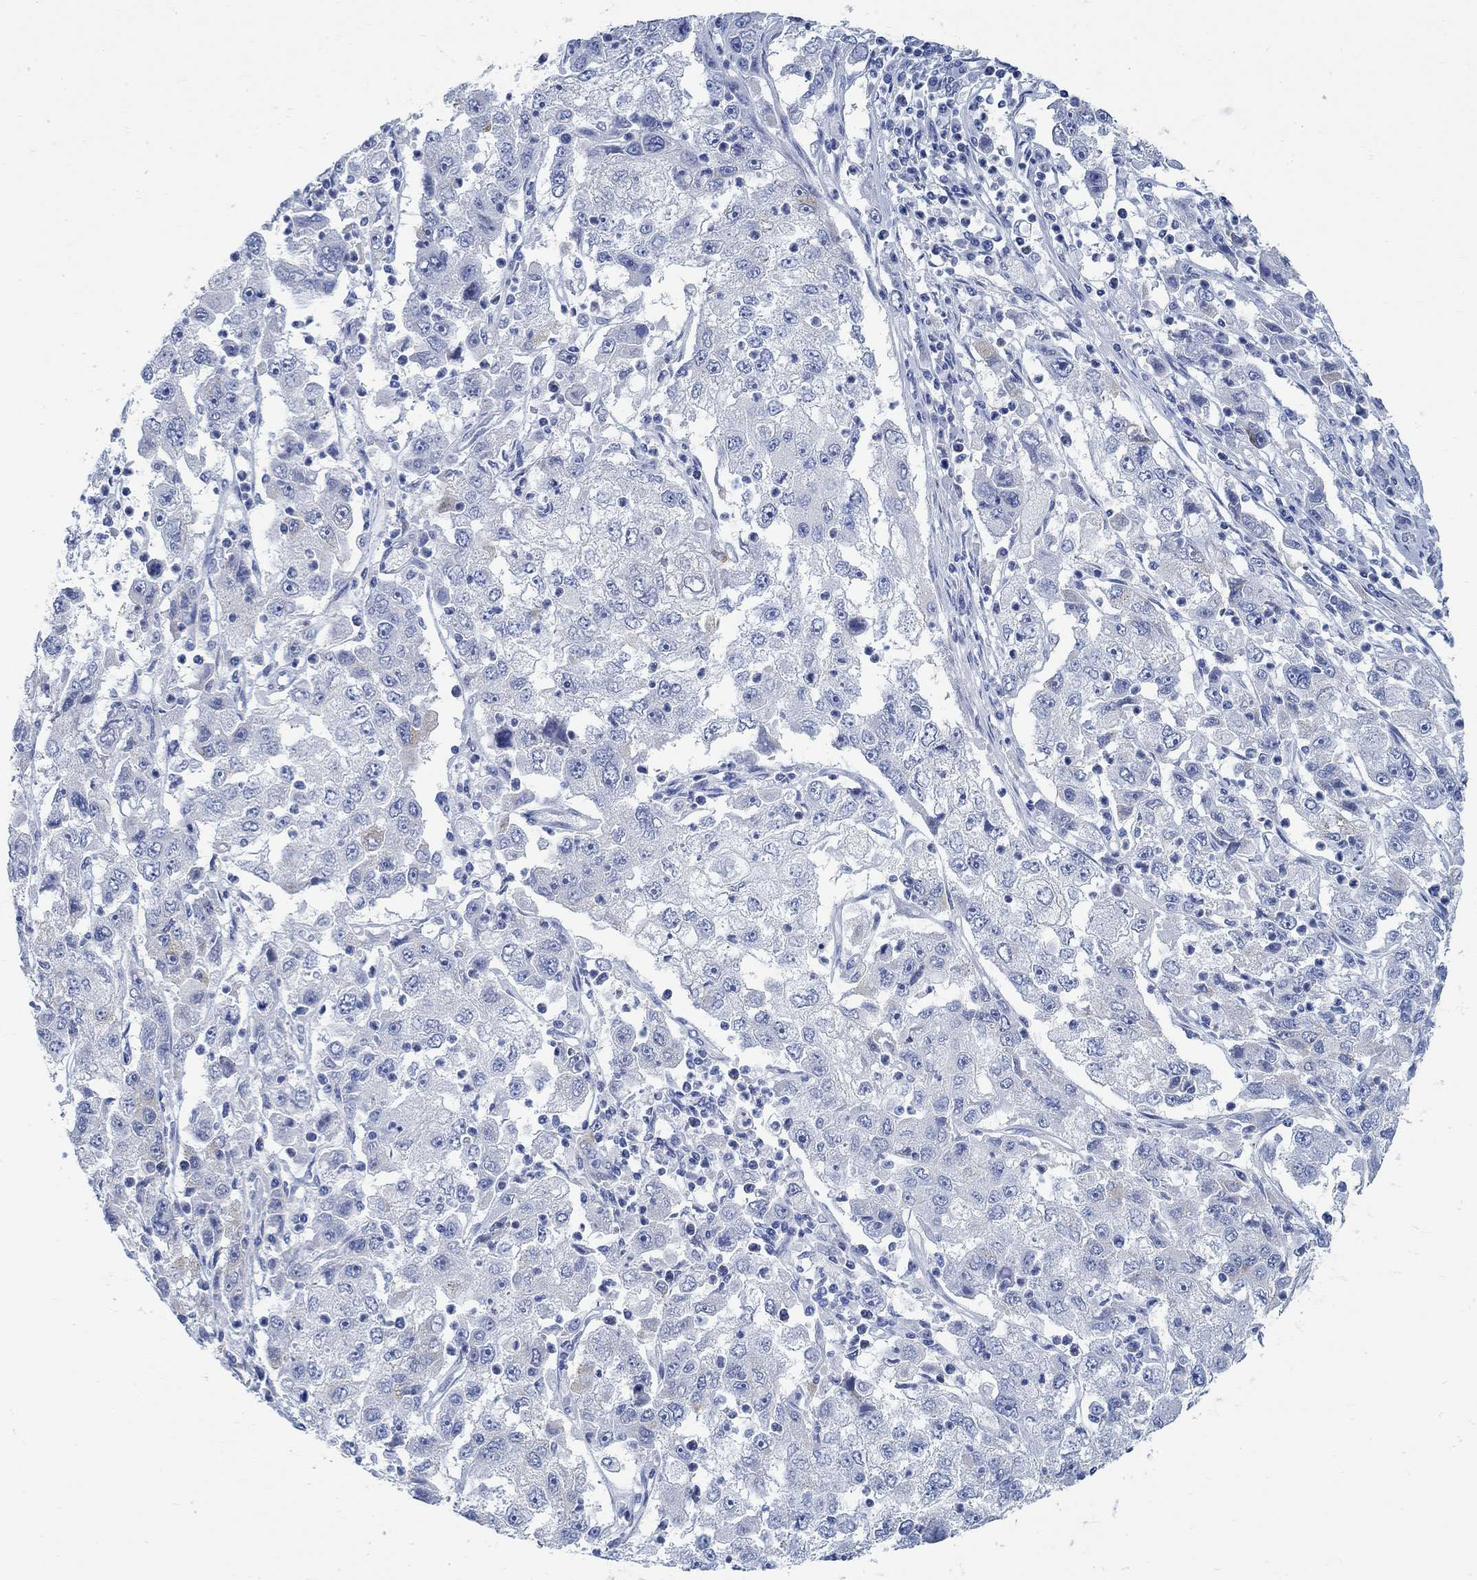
{"staining": {"intensity": "negative", "quantity": "none", "location": "none"}, "tissue": "cervical cancer", "cell_type": "Tumor cells", "image_type": "cancer", "snomed": [{"axis": "morphology", "description": "Squamous cell carcinoma, NOS"}, {"axis": "topography", "description": "Cervix"}], "caption": "The image reveals no significant expression in tumor cells of cervical cancer (squamous cell carcinoma). Nuclei are stained in blue.", "gene": "RBM20", "patient": {"sex": "female", "age": 36}}